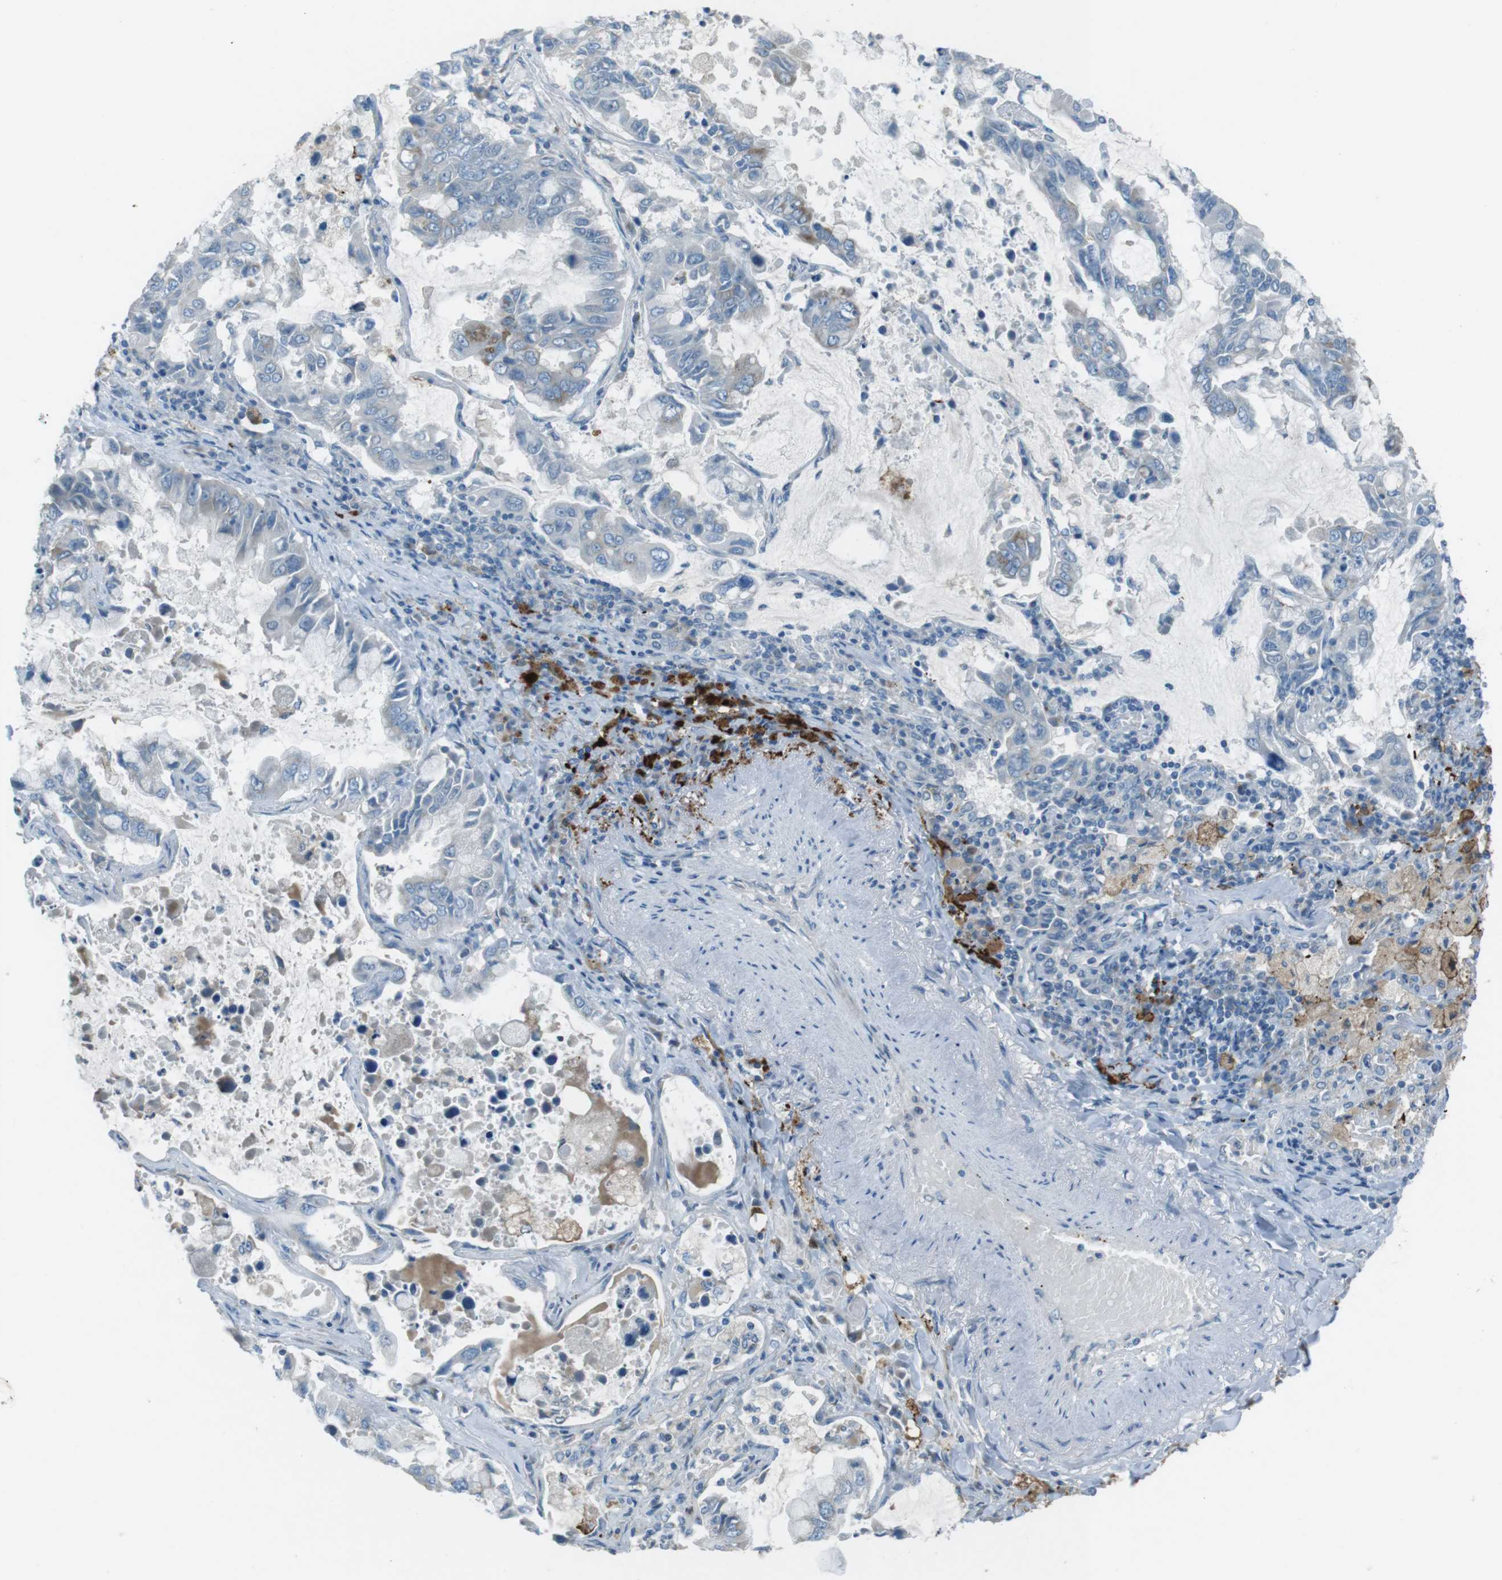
{"staining": {"intensity": "negative", "quantity": "none", "location": "none"}, "tissue": "lung cancer", "cell_type": "Tumor cells", "image_type": "cancer", "snomed": [{"axis": "morphology", "description": "Adenocarcinoma, NOS"}, {"axis": "topography", "description": "Lung"}], "caption": "Adenocarcinoma (lung) stained for a protein using immunohistochemistry (IHC) displays no positivity tumor cells.", "gene": "TXNDC15", "patient": {"sex": "male", "age": 64}}